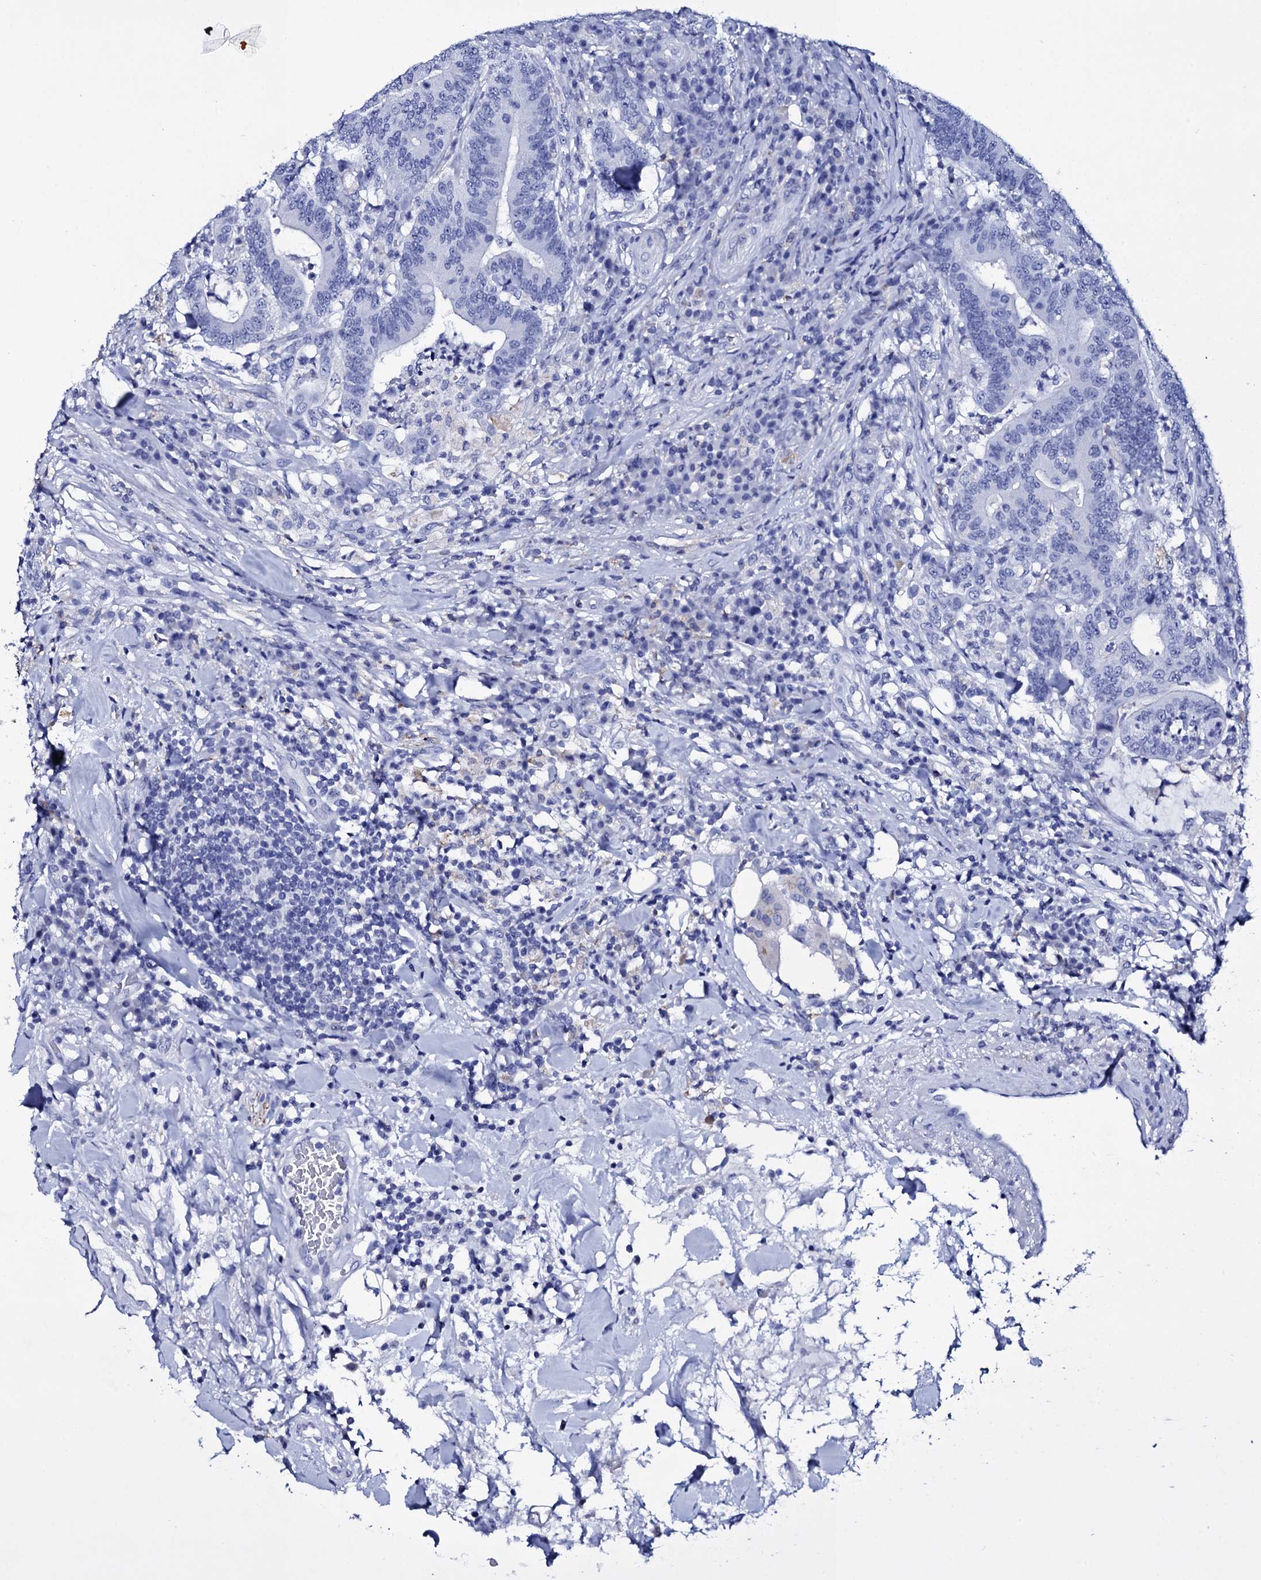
{"staining": {"intensity": "negative", "quantity": "none", "location": "none"}, "tissue": "colorectal cancer", "cell_type": "Tumor cells", "image_type": "cancer", "snomed": [{"axis": "morphology", "description": "Adenocarcinoma, NOS"}, {"axis": "topography", "description": "Colon"}], "caption": "A micrograph of human colorectal cancer is negative for staining in tumor cells.", "gene": "ITPRID2", "patient": {"sex": "female", "age": 66}}